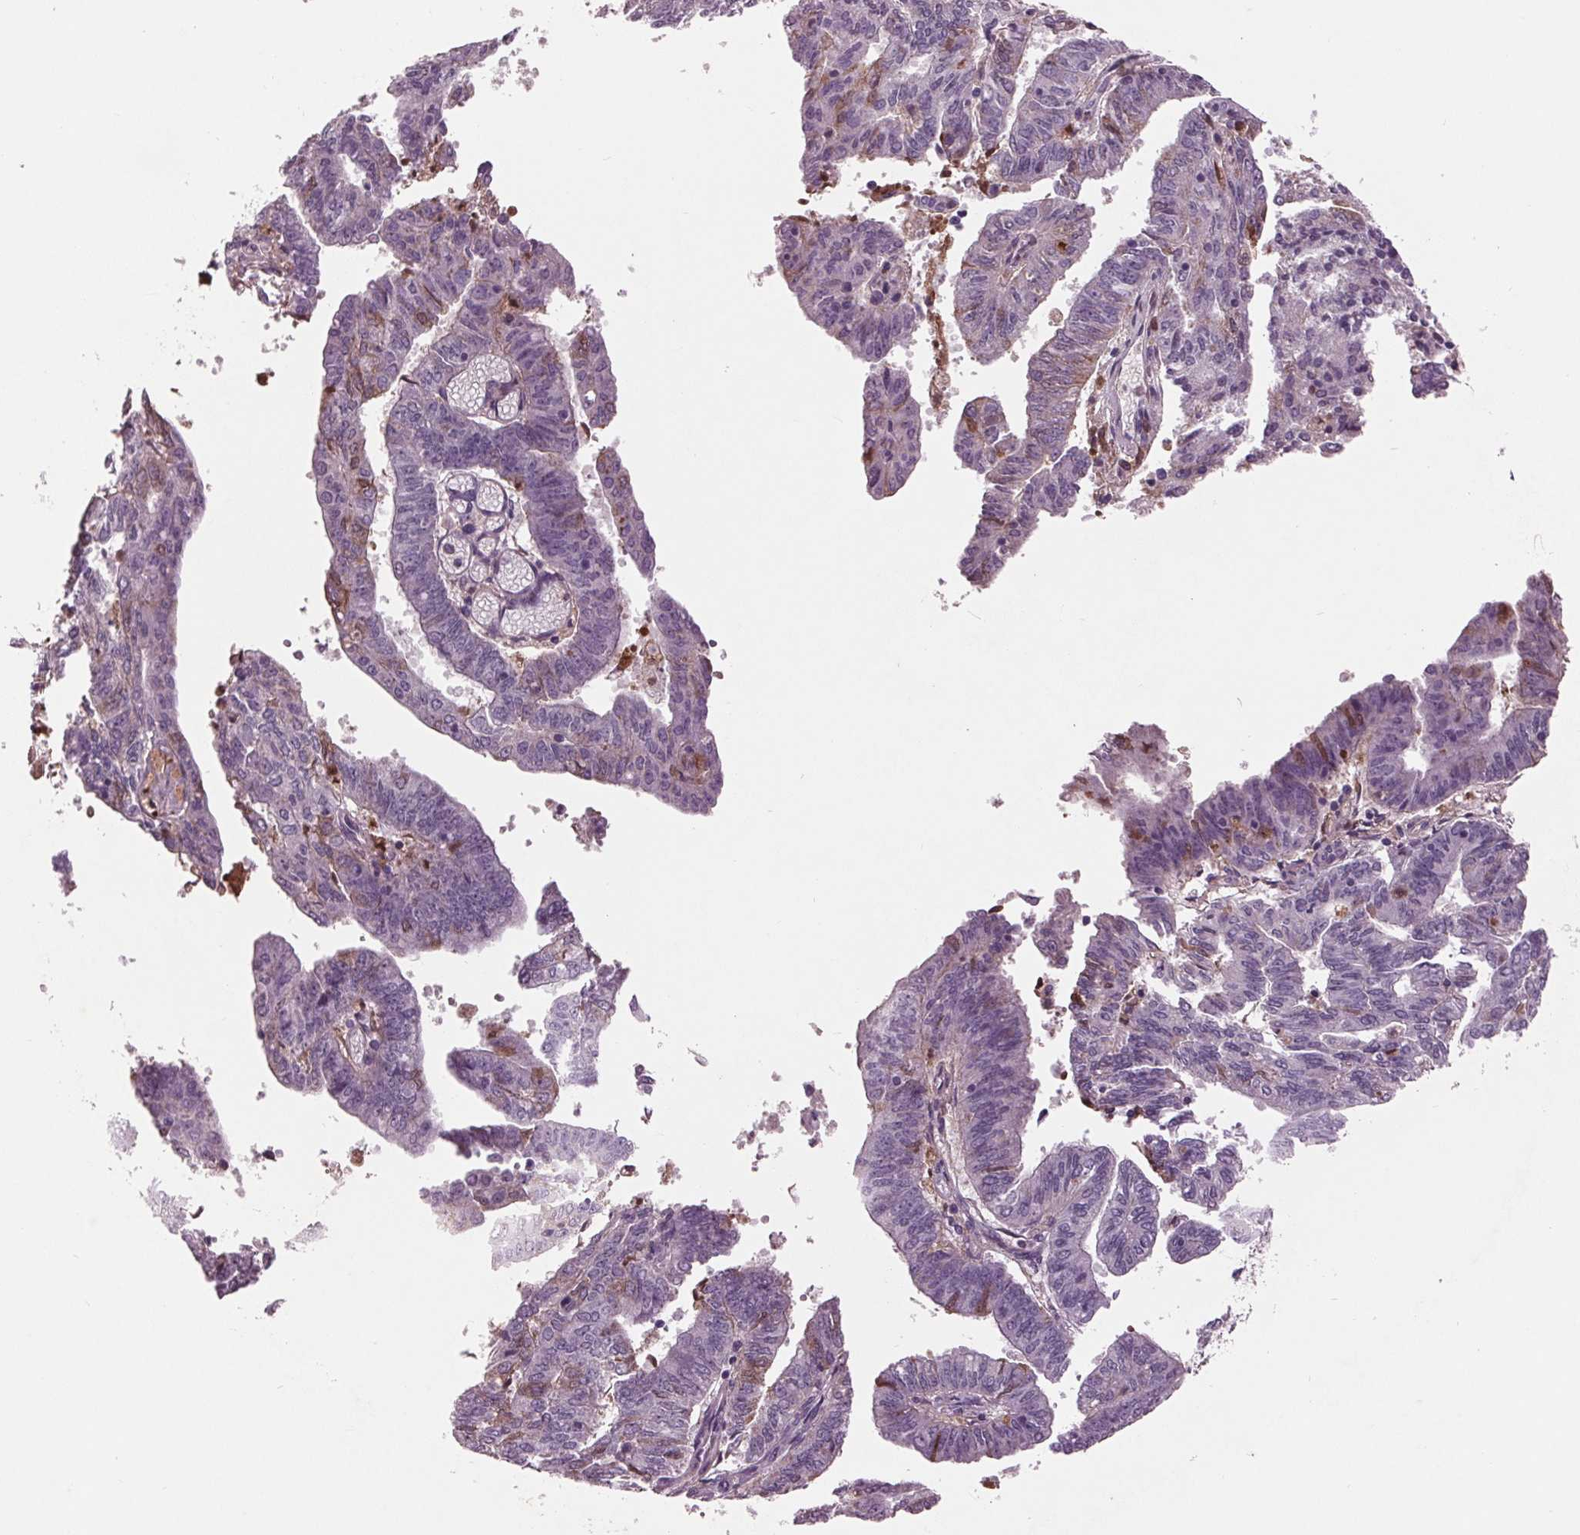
{"staining": {"intensity": "negative", "quantity": "none", "location": "none"}, "tissue": "endometrial cancer", "cell_type": "Tumor cells", "image_type": "cancer", "snomed": [{"axis": "morphology", "description": "Adenocarcinoma, NOS"}, {"axis": "topography", "description": "Endometrium"}], "caption": "IHC photomicrograph of neoplastic tissue: human endometrial cancer (adenocarcinoma) stained with DAB displays no significant protein expression in tumor cells.", "gene": "C6", "patient": {"sex": "female", "age": 82}}